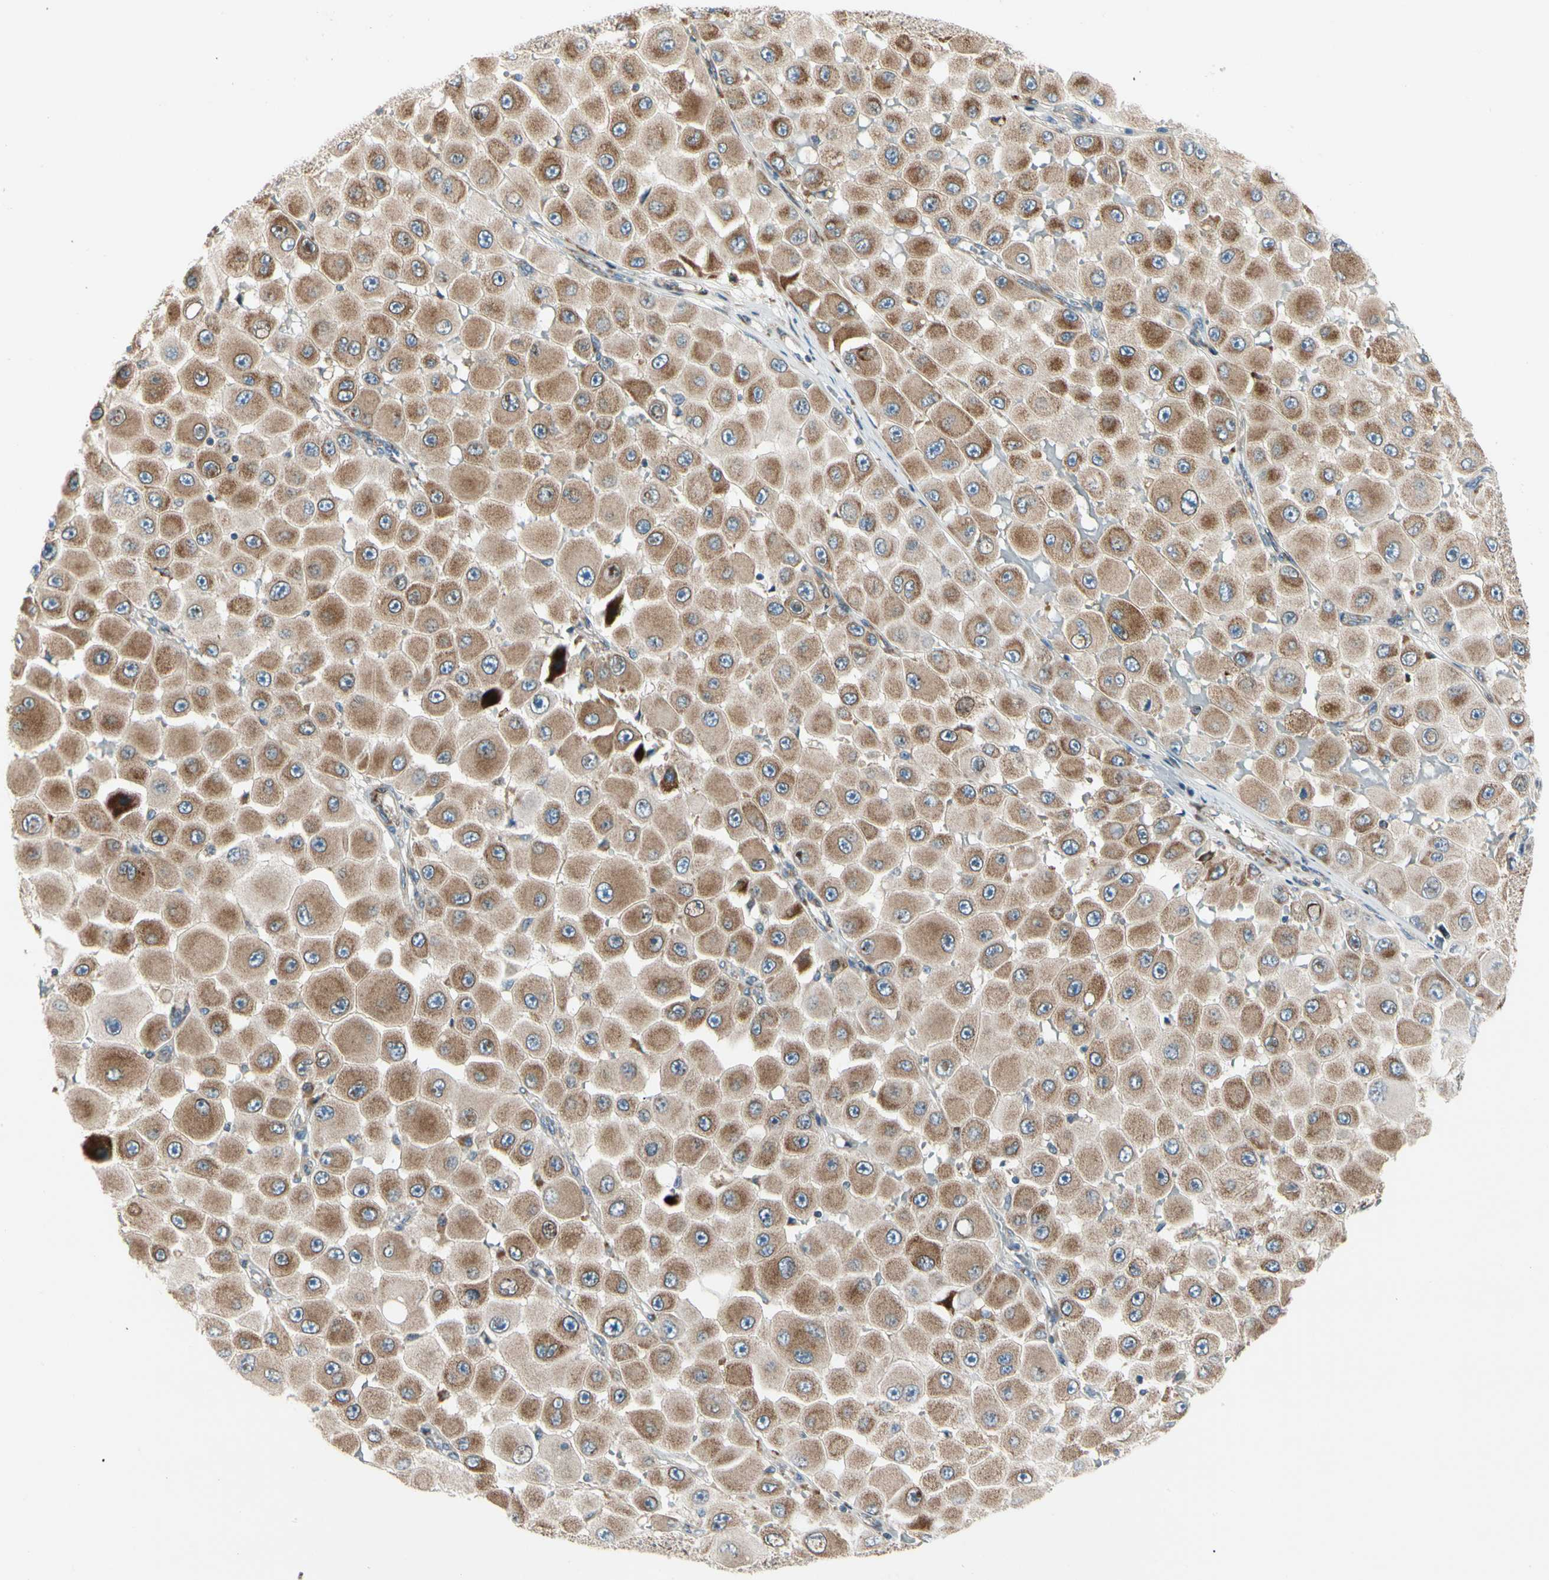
{"staining": {"intensity": "moderate", "quantity": ">75%", "location": "cytoplasmic/membranous"}, "tissue": "melanoma", "cell_type": "Tumor cells", "image_type": "cancer", "snomed": [{"axis": "morphology", "description": "Malignant melanoma, NOS"}, {"axis": "topography", "description": "Skin"}], "caption": "Immunohistochemical staining of melanoma exhibits medium levels of moderate cytoplasmic/membranous protein staining in about >75% of tumor cells.", "gene": "MRPL9", "patient": {"sex": "female", "age": 81}}